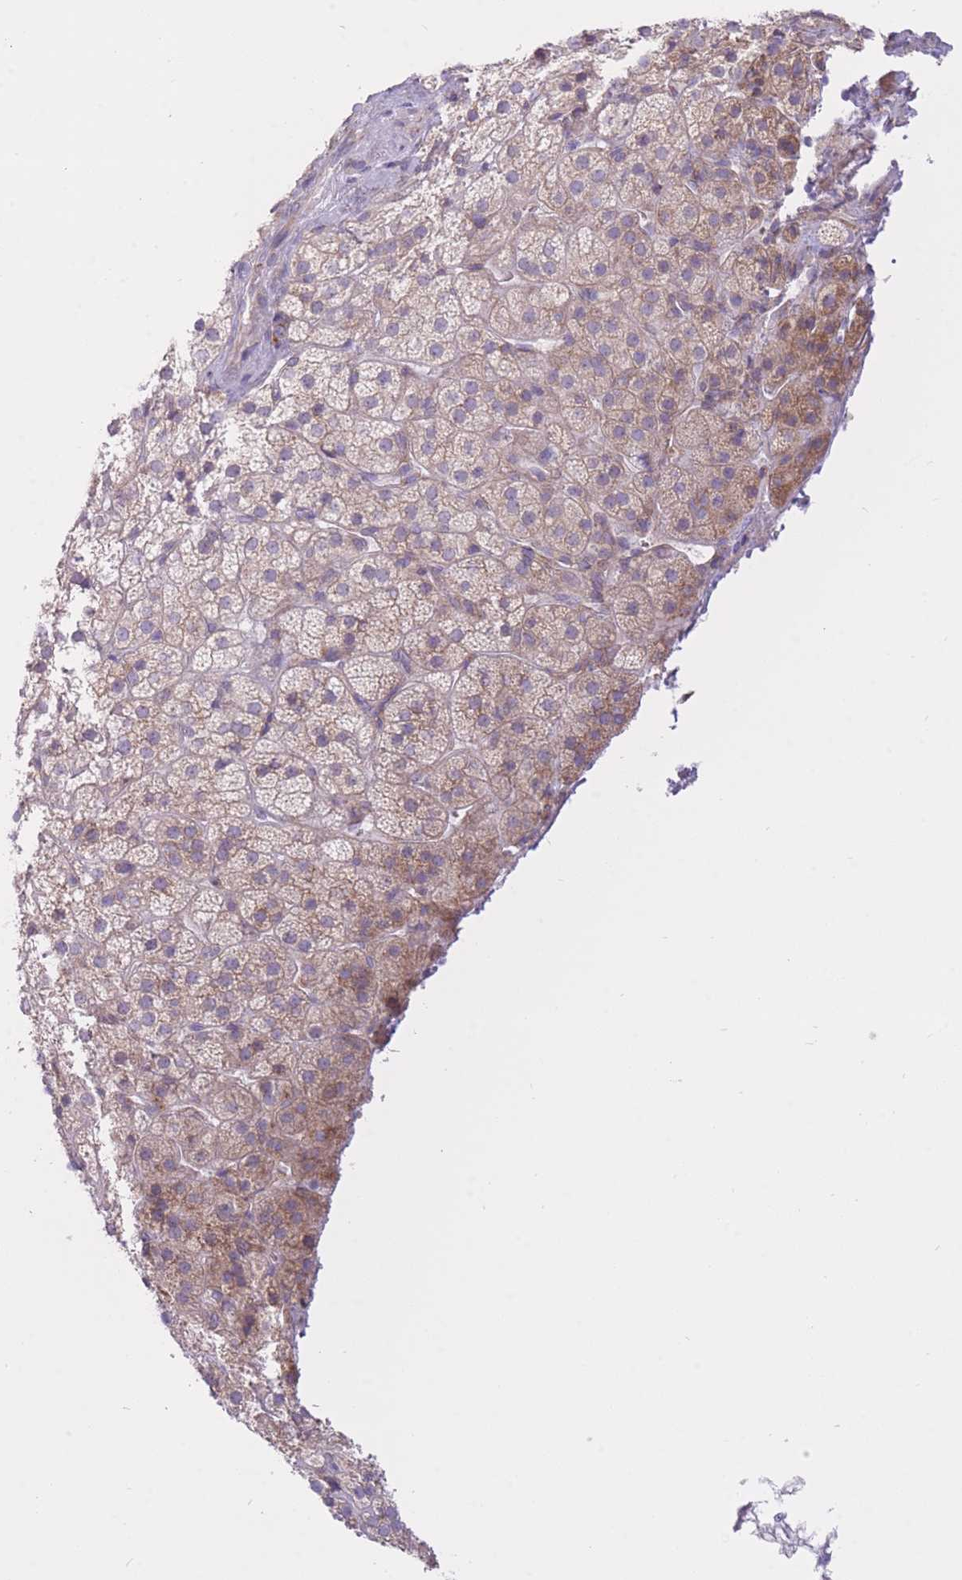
{"staining": {"intensity": "moderate", "quantity": "<25%", "location": "cytoplasmic/membranous"}, "tissue": "adrenal gland", "cell_type": "Glandular cells", "image_type": "normal", "snomed": [{"axis": "morphology", "description": "Normal tissue, NOS"}, {"axis": "topography", "description": "Adrenal gland"}], "caption": "Benign adrenal gland shows moderate cytoplasmic/membranous positivity in about <25% of glandular cells, visualized by immunohistochemistry. Using DAB (3,3'-diaminobenzidine) (brown) and hematoxylin (blue) stains, captured at high magnification using brightfield microscopy.", "gene": "ZNF501", "patient": {"sex": "female", "age": 70}}